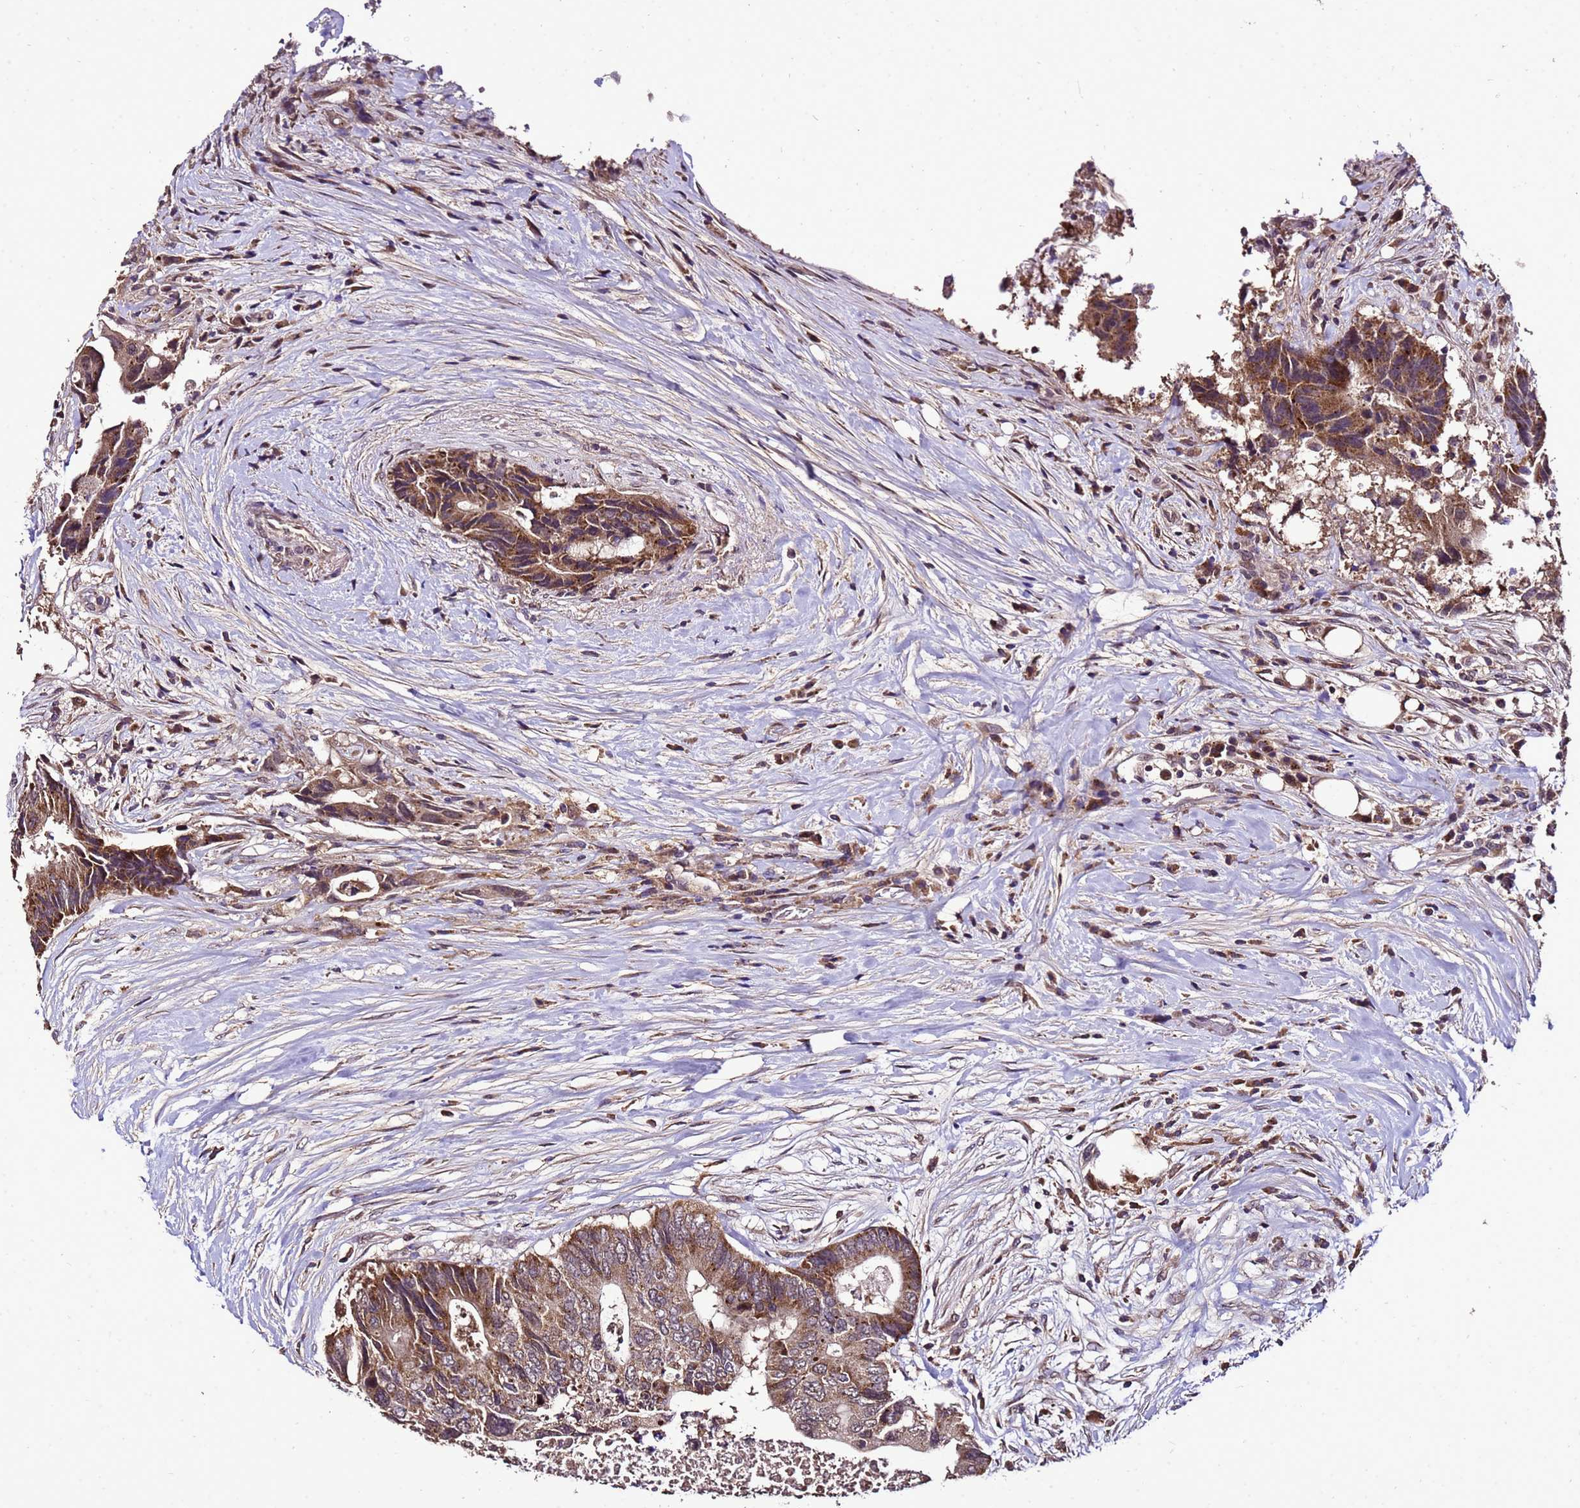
{"staining": {"intensity": "moderate", "quantity": ">75%", "location": "cytoplasmic/membranous"}, "tissue": "colorectal cancer", "cell_type": "Tumor cells", "image_type": "cancer", "snomed": [{"axis": "morphology", "description": "Adenocarcinoma, NOS"}, {"axis": "topography", "description": "Colon"}], "caption": "Human colorectal adenocarcinoma stained with a brown dye displays moderate cytoplasmic/membranous positive staining in approximately >75% of tumor cells.", "gene": "ZNF329", "patient": {"sex": "male", "age": 71}}